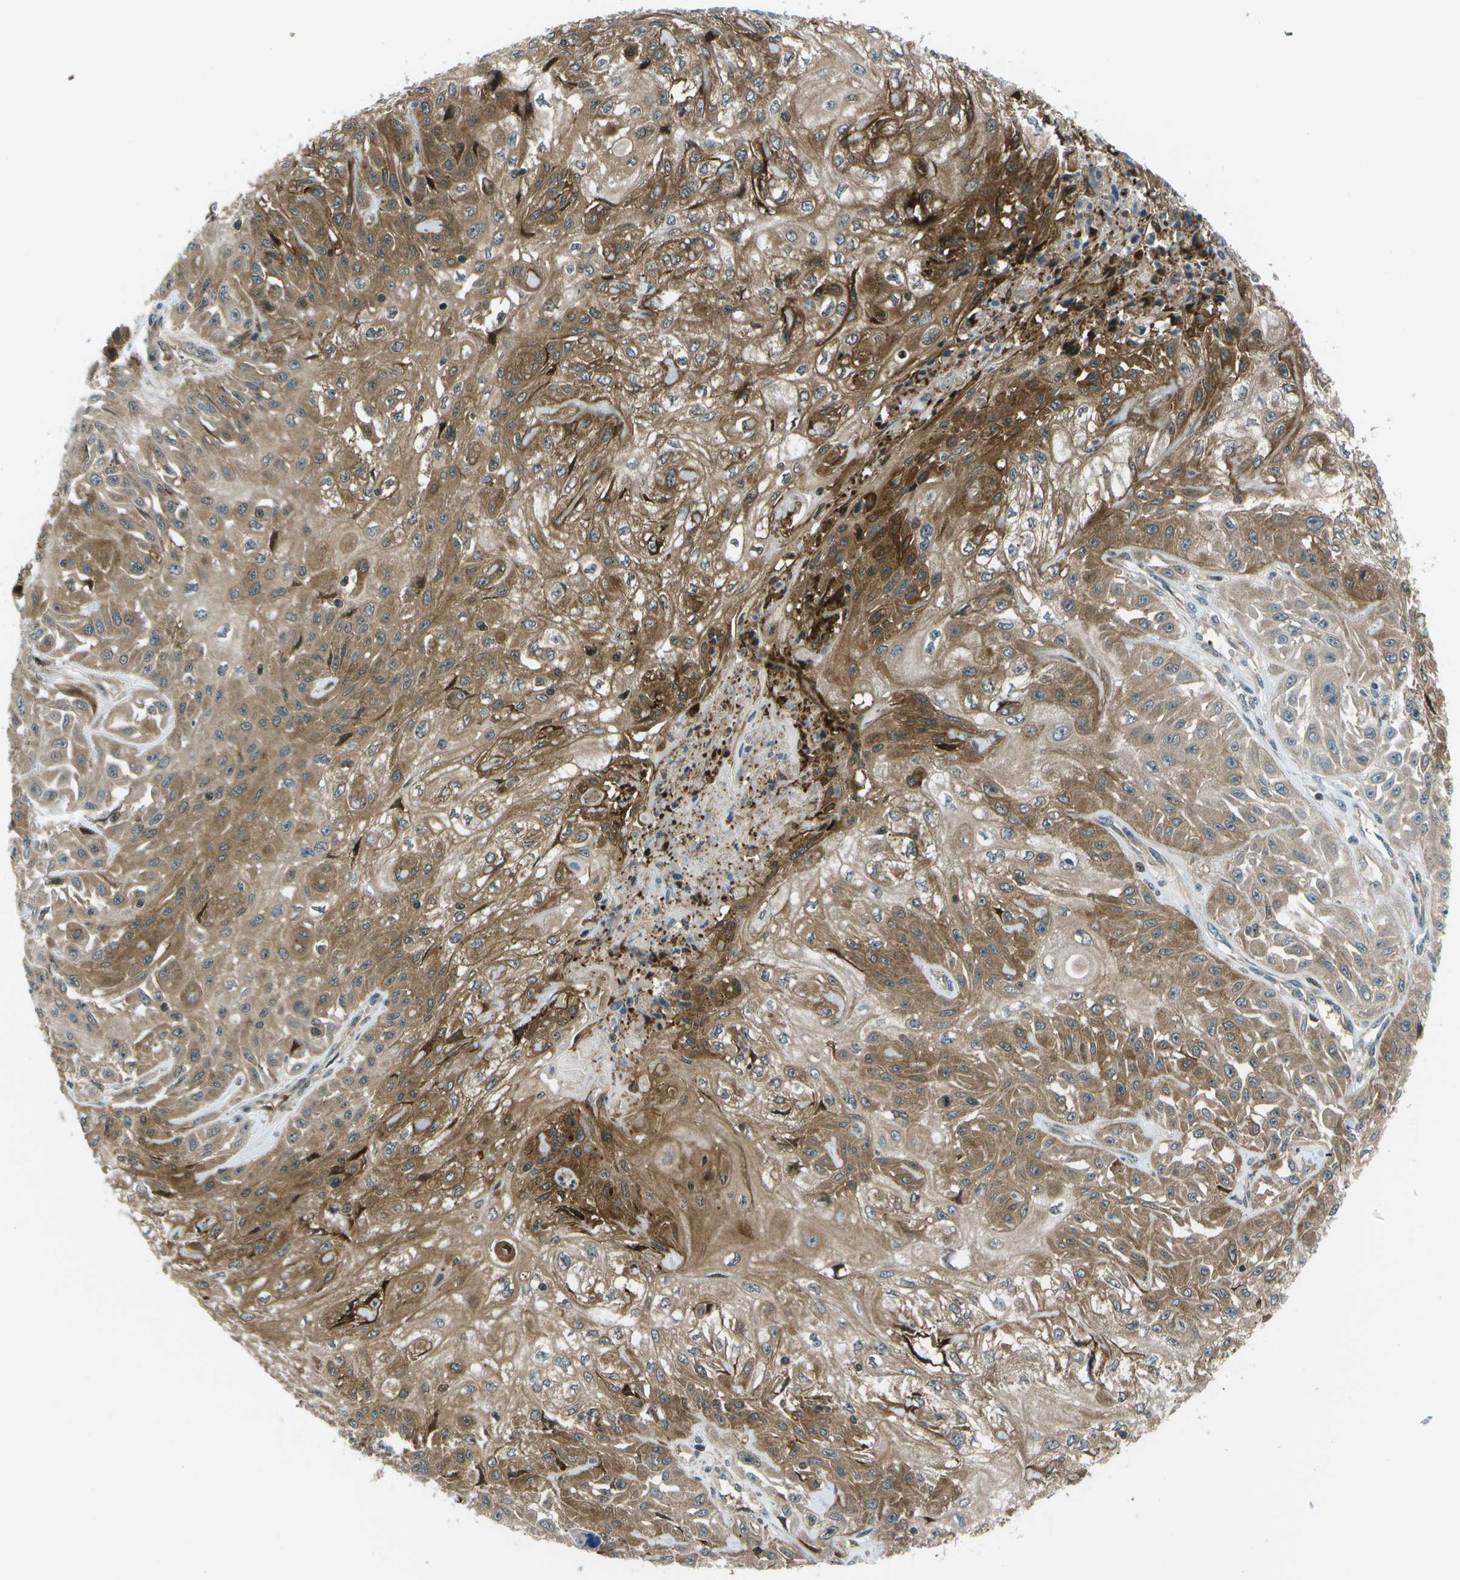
{"staining": {"intensity": "moderate", "quantity": ">75%", "location": "cytoplasmic/membranous"}, "tissue": "skin cancer", "cell_type": "Tumor cells", "image_type": "cancer", "snomed": [{"axis": "morphology", "description": "Squamous cell carcinoma, NOS"}, {"axis": "morphology", "description": "Squamous cell carcinoma, metastatic, NOS"}, {"axis": "topography", "description": "Skin"}, {"axis": "topography", "description": "Lymph node"}], "caption": "DAB (3,3'-diaminobenzidine) immunohistochemical staining of skin cancer shows moderate cytoplasmic/membranous protein expression in about >75% of tumor cells.", "gene": "TMEM19", "patient": {"sex": "male", "age": 75}}